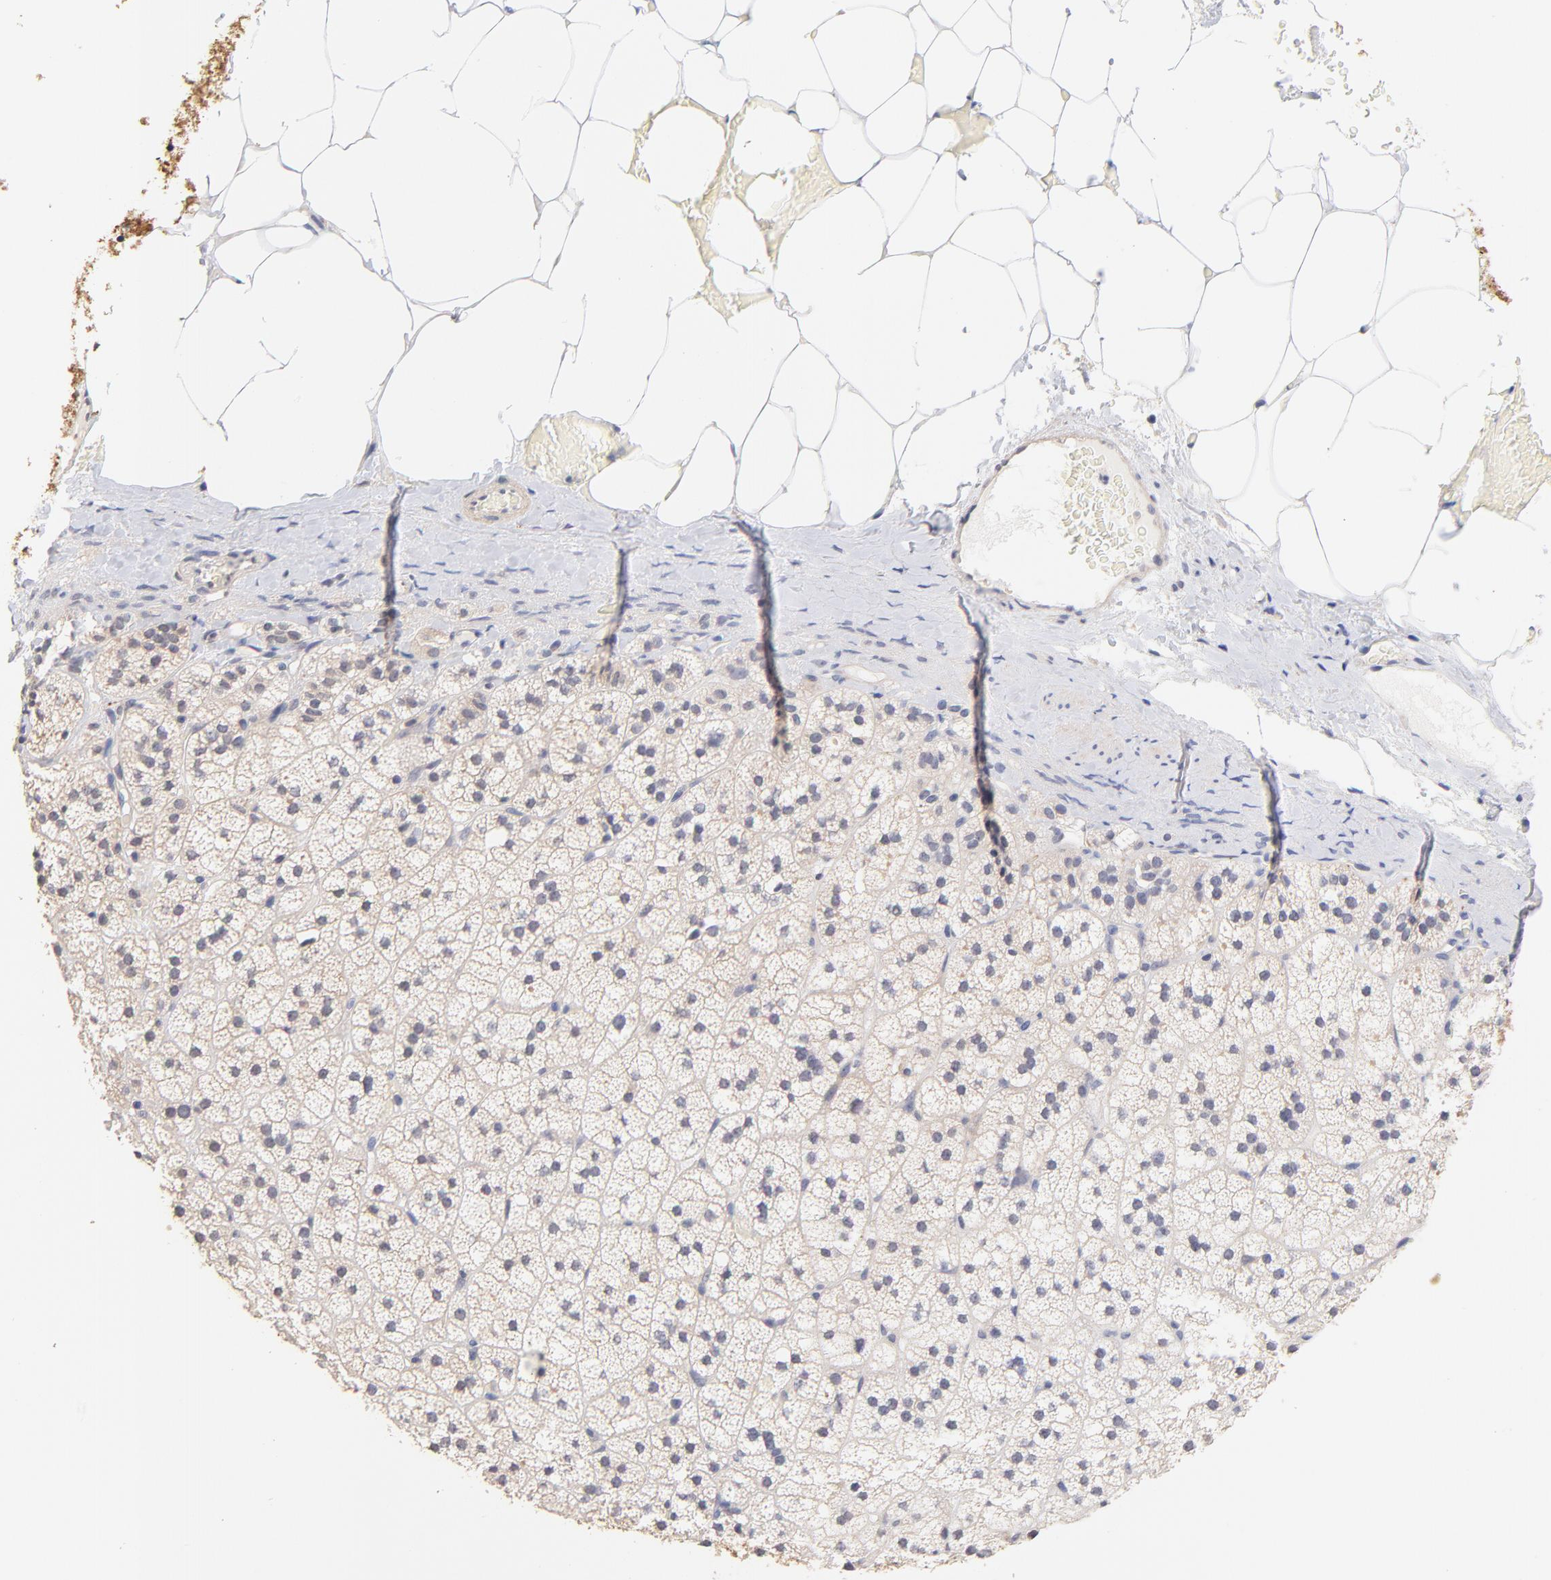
{"staining": {"intensity": "negative", "quantity": "none", "location": "none"}, "tissue": "adrenal gland", "cell_type": "Glandular cells", "image_type": "normal", "snomed": [{"axis": "morphology", "description": "Normal tissue, NOS"}, {"axis": "topography", "description": "Adrenal gland"}], "caption": "Immunohistochemistry histopathology image of normal human adrenal gland stained for a protein (brown), which exhibits no positivity in glandular cells.", "gene": "RIBC2", "patient": {"sex": "male", "age": 35}}